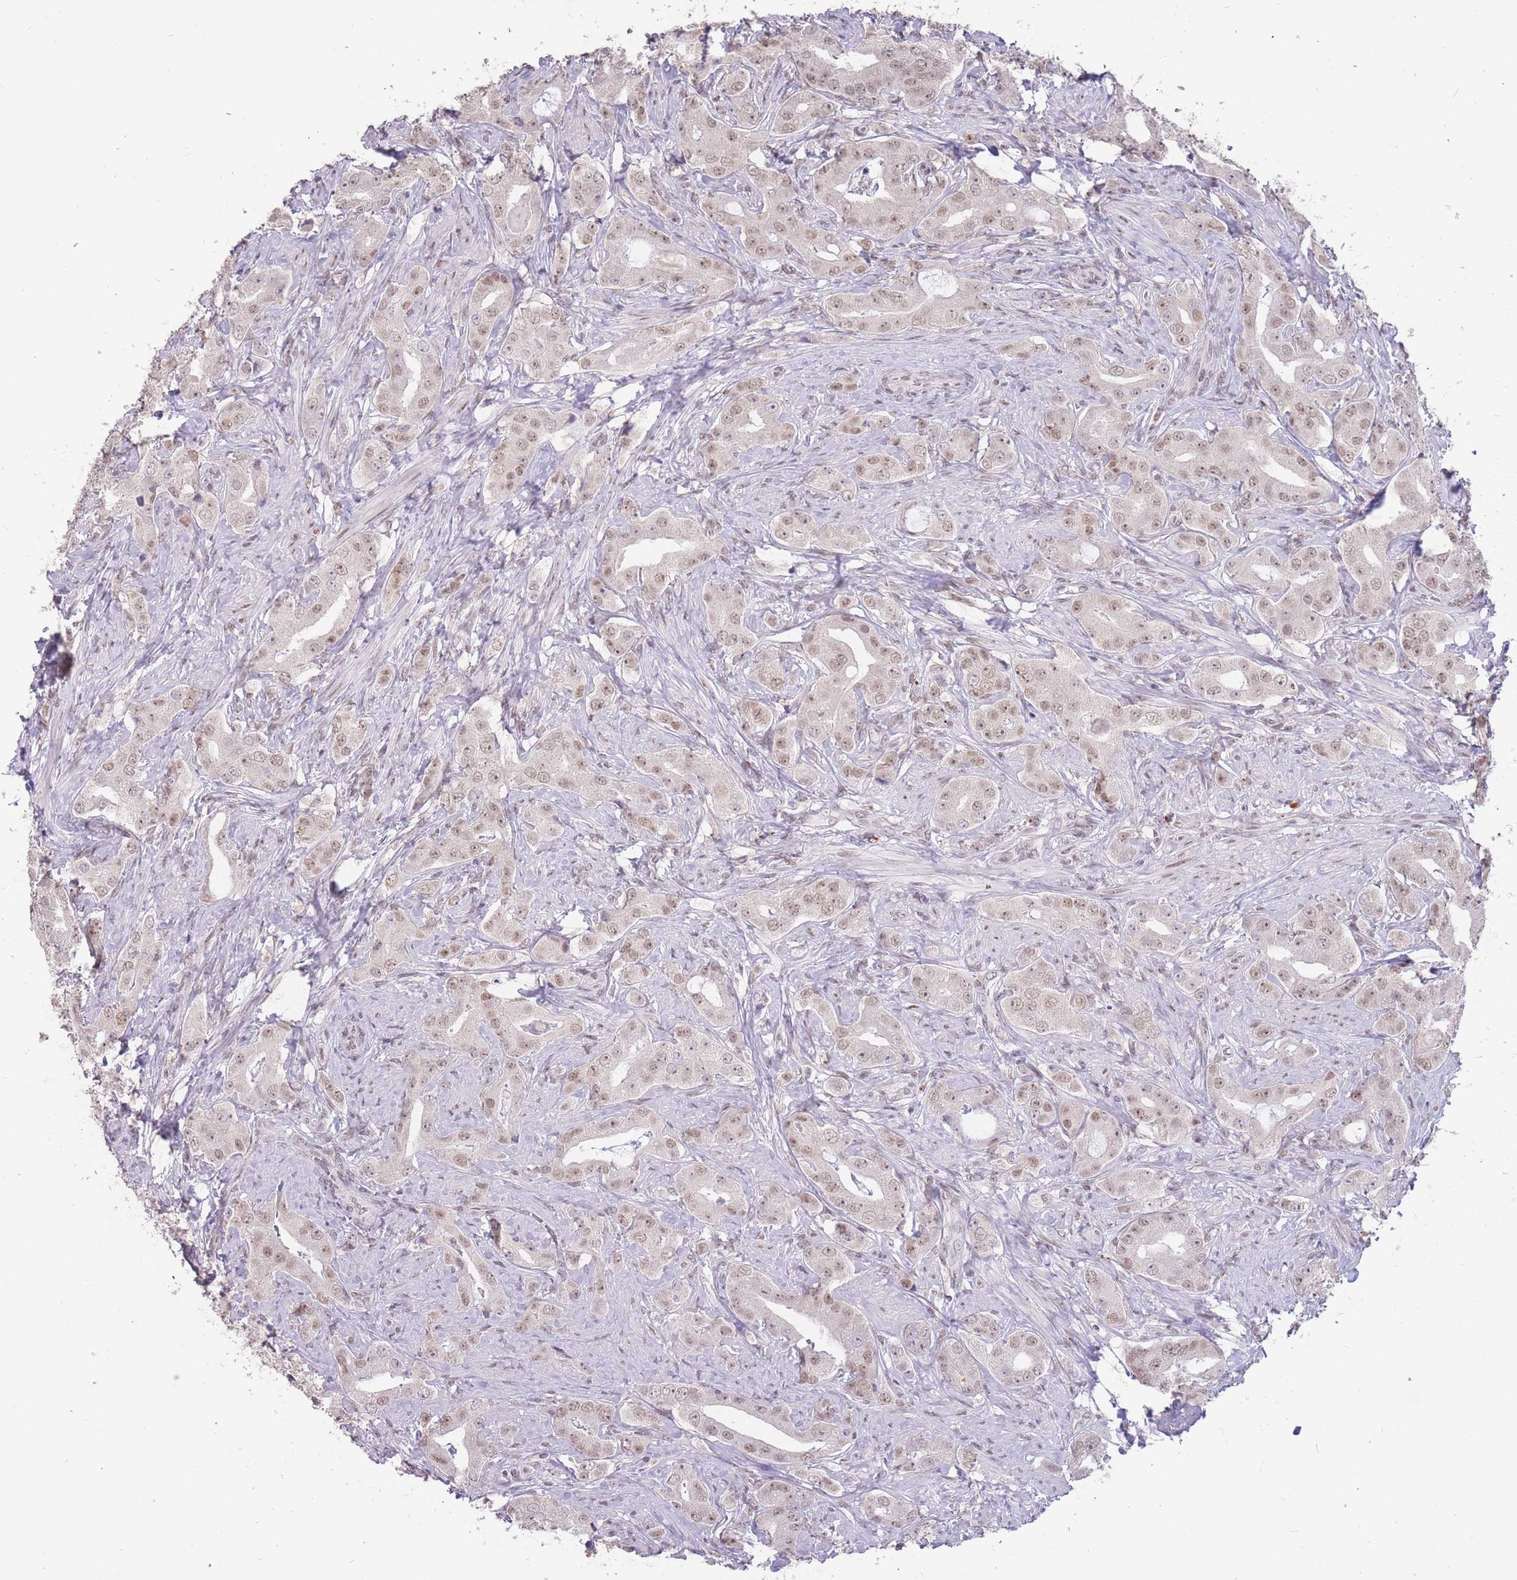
{"staining": {"intensity": "weak", "quantity": "25%-75%", "location": "nuclear"}, "tissue": "prostate cancer", "cell_type": "Tumor cells", "image_type": "cancer", "snomed": [{"axis": "morphology", "description": "Adenocarcinoma, High grade"}, {"axis": "topography", "description": "Prostate"}], "caption": "The immunohistochemical stain shows weak nuclear expression in tumor cells of prostate cancer (adenocarcinoma (high-grade)) tissue.", "gene": "HNRNPUL1", "patient": {"sex": "male", "age": 63}}